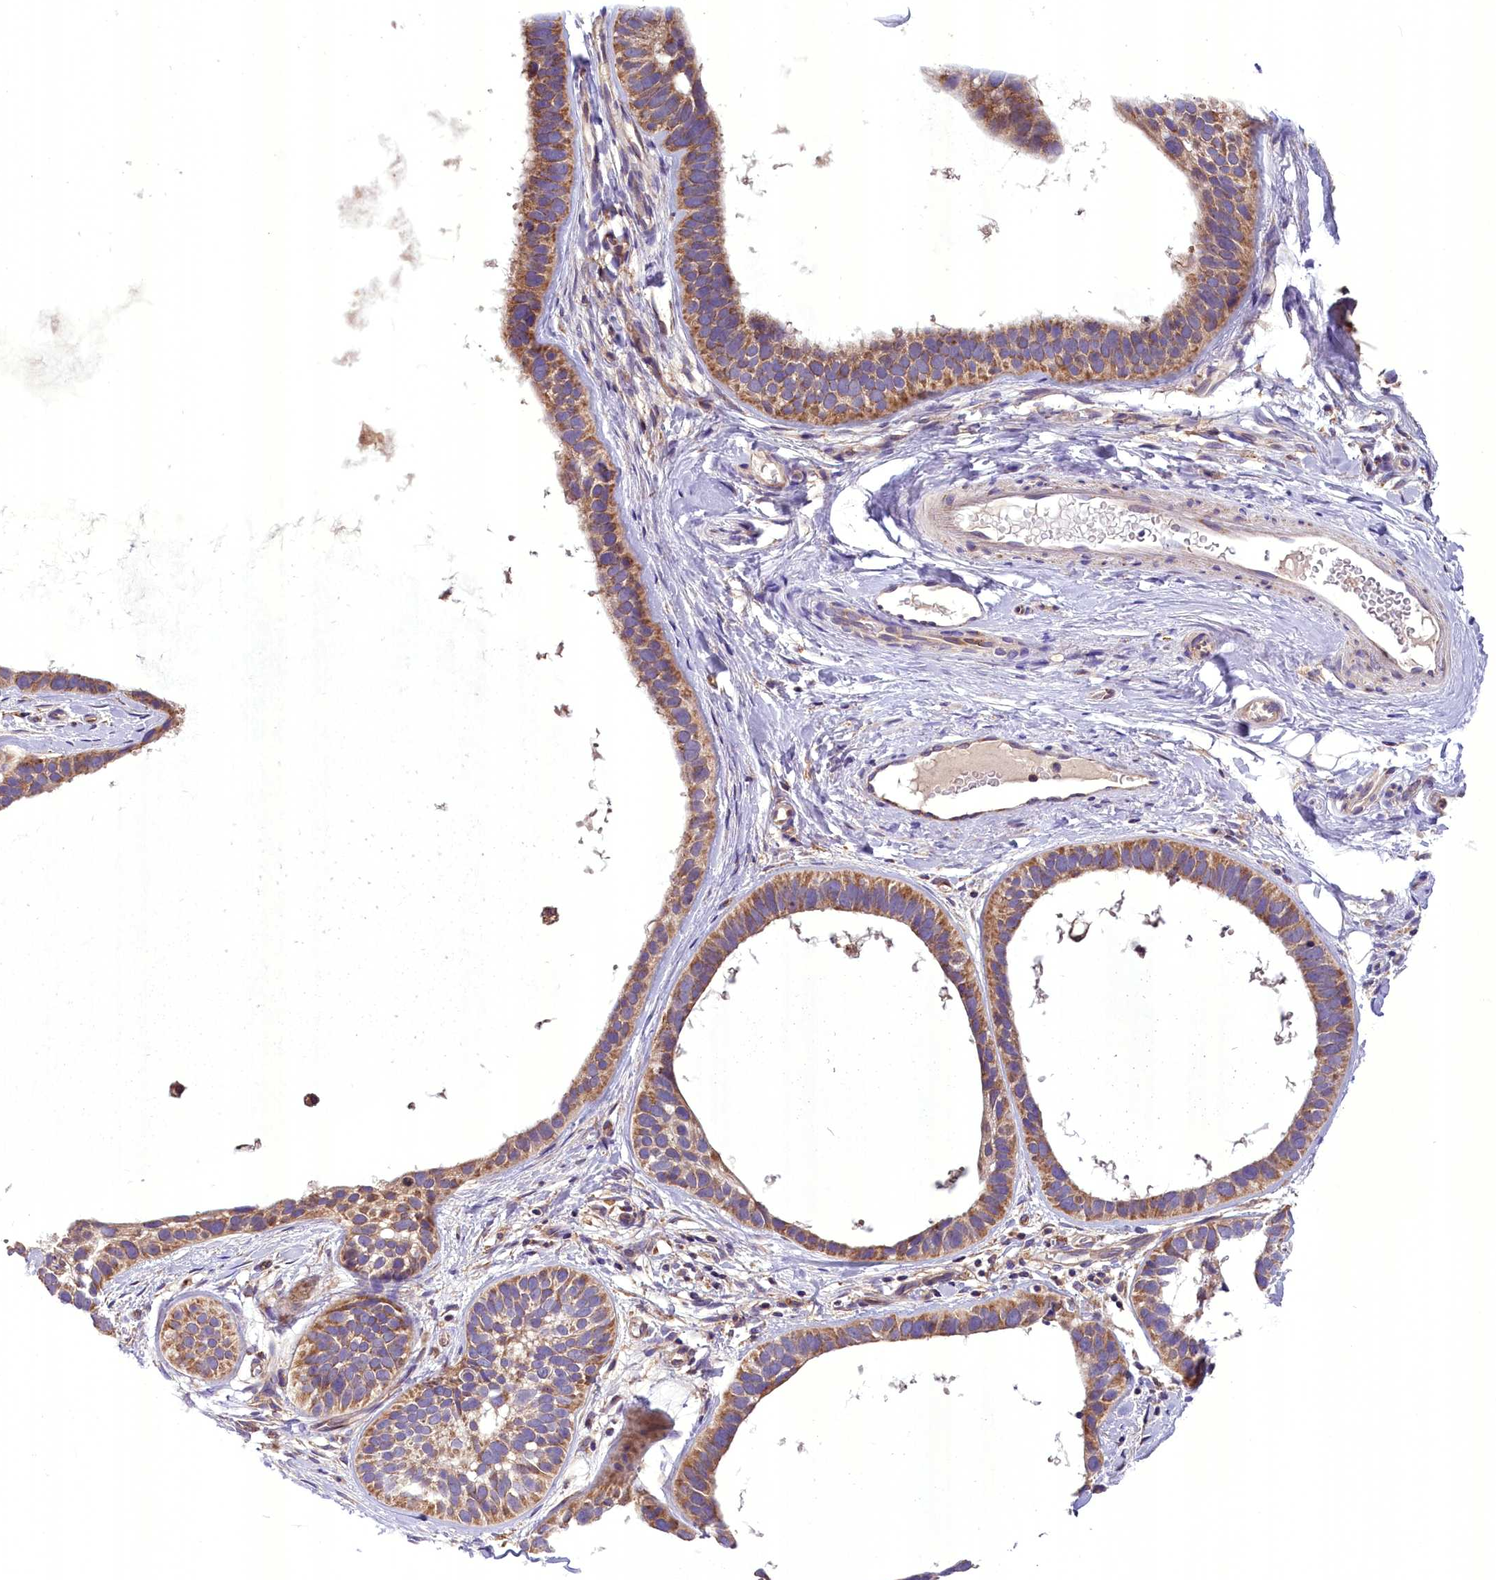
{"staining": {"intensity": "moderate", "quantity": ">75%", "location": "cytoplasmic/membranous"}, "tissue": "skin cancer", "cell_type": "Tumor cells", "image_type": "cancer", "snomed": [{"axis": "morphology", "description": "Basal cell carcinoma"}, {"axis": "topography", "description": "Skin"}], "caption": "Skin cancer (basal cell carcinoma) stained with DAB (3,3'-diaminobenzidine) immunohistochemistry (IHC) exhibits medium levels of moderate cytoplasmic/membranous staining in approximately >75% of tumor cells. (Brightfield microscopy of DAB IHC at high magnification).", "gene": "DNAJB9", "patient": {"sex": "male", "age": 62}}